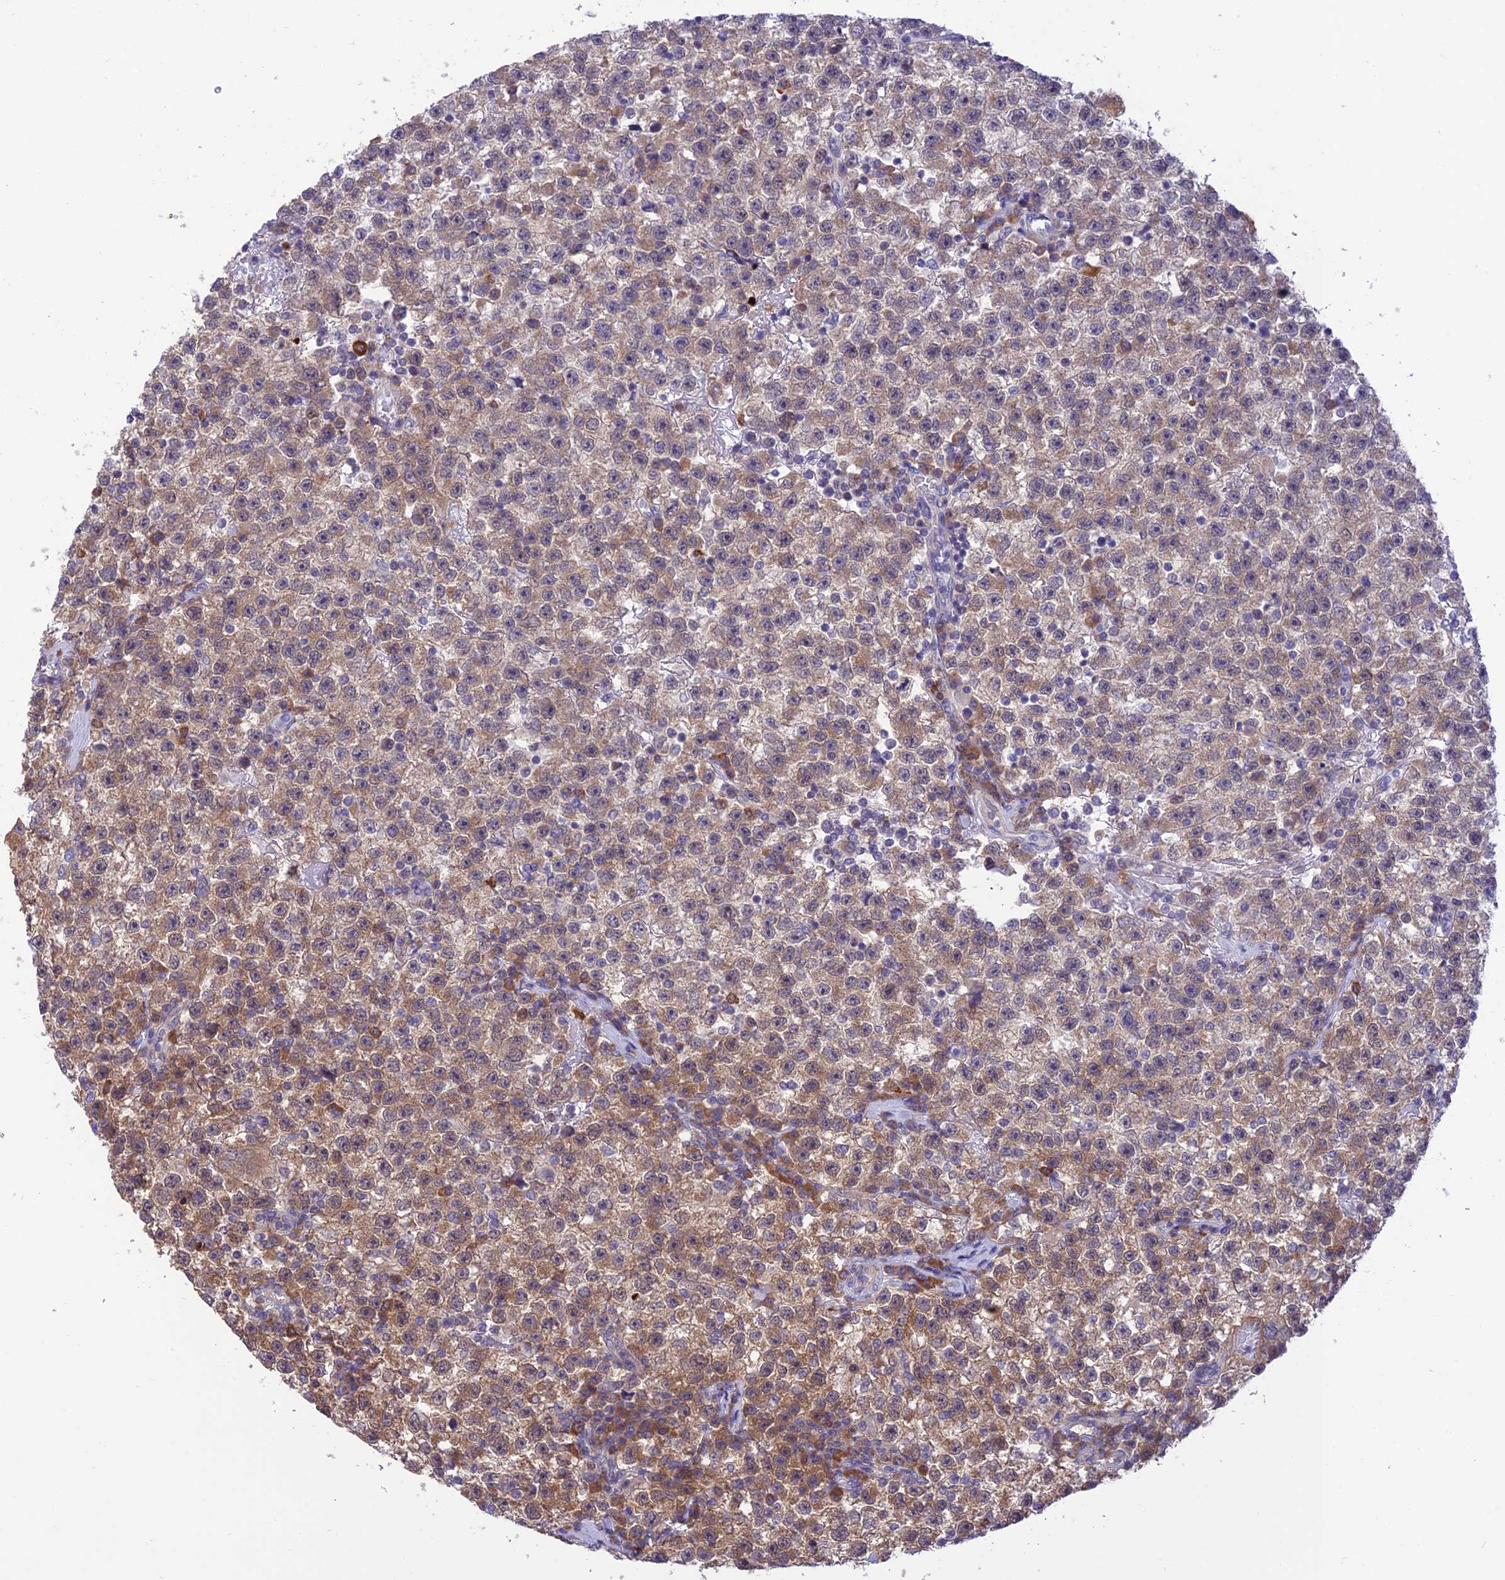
{"staining": {"intensity": "moderate", "quantity": ">75%", "location": "cytoplasmic/membranous"}, "tissue": "testis cancer", "cell_type": "Tumor cells", "image_type": "cancer", "snomed": [{"axis": "morphology", "description": "Seminoma, NOS"}, {"axis": "topography", "description": "Testis"}], "caption": "Moderate cytoplasmic/membranous positivity is present in about >75% of tumor cells in testis cancer.", "gene": "RNF126", "patient": {"sex": "male", "age": 22}}